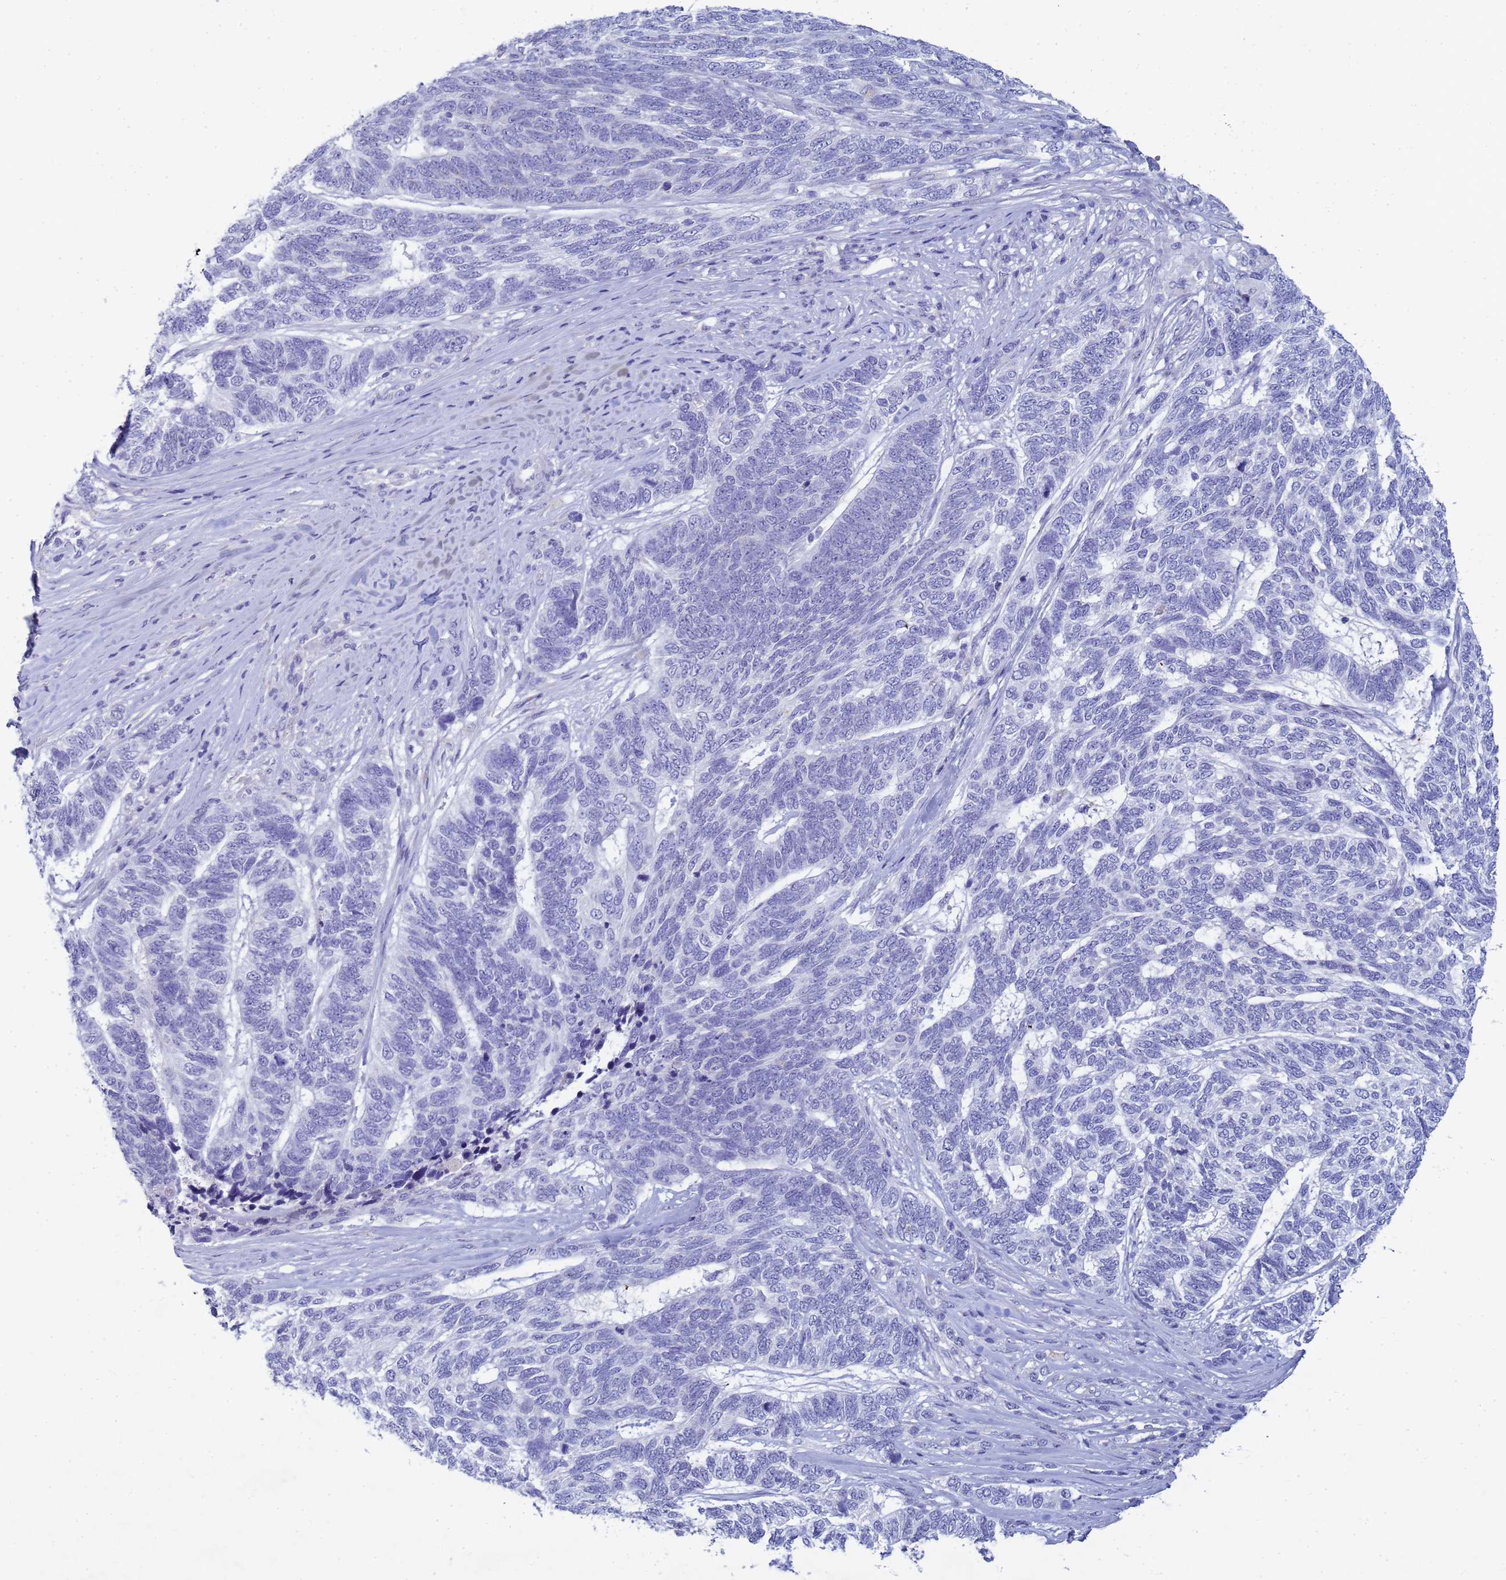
{"staining": {"intensity": "negative", "quantity": "none", "location": "none"}, "tissue": "skin cancer", "cell_type": "Tumor cells", "image_type": "cancer", "snomed": [{"axis": "morphology", "description": "Basal cell carcinoma"}, {"axis": "topography", "description": "Skin"}], "caption": "This is an IHC histopathology image of human skin basal cell carcinoma. There is no staining in tumor cells.", "gene": "B3GNT8", "patient": {"sex": "female", "age": 65}}